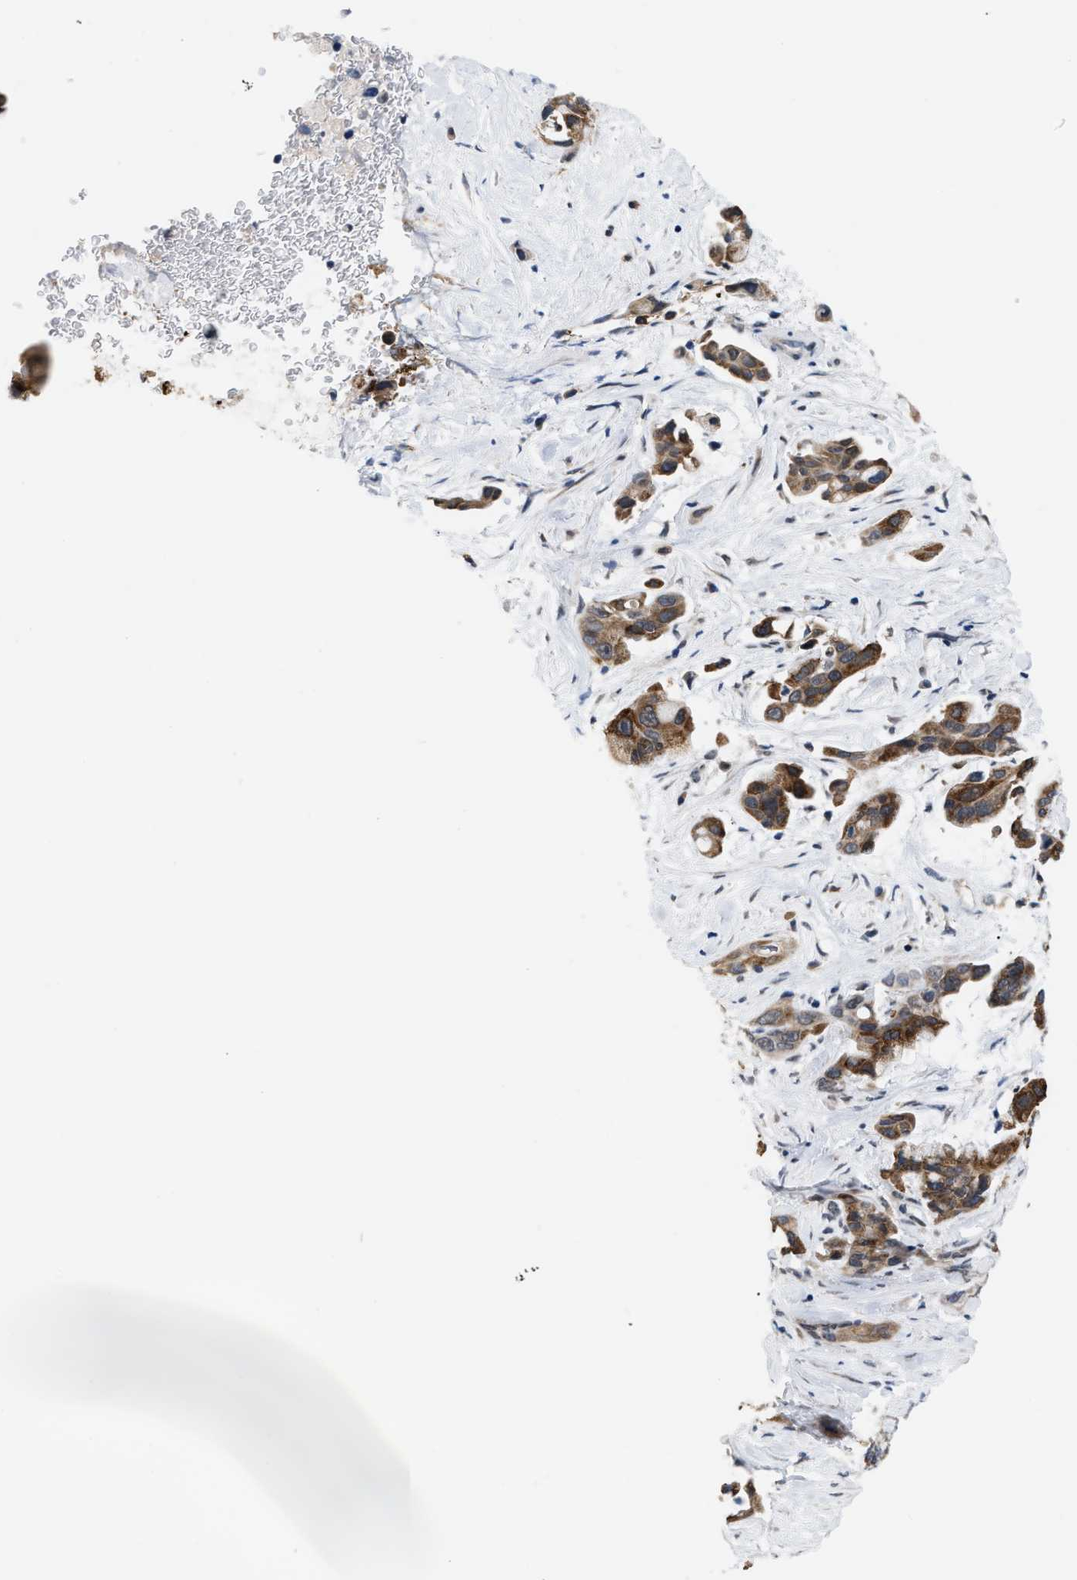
{"staining": {"intensity": "moderate", "quantity": ">75%", "location": "cytoplasmic/membranous"}, "tissue": "pancreatic cancer", "cell_type": "Tumor cells", "image_type": "cancer", "snomed": [{"axis": "morphology", "description": "Adenocarcinoma, NOS"}, {"axis": "topography", "description": "Pancreas"}], "caption": "There is medium levels of moderate cytoplasmic/membranous expression in tumor cells of pancreatic adenocarcinoma, as demonstrated by immunohistochemical staining (brown color).", "gene": "TXNRD3", "patient": {"sex": "male", "age": 53}}